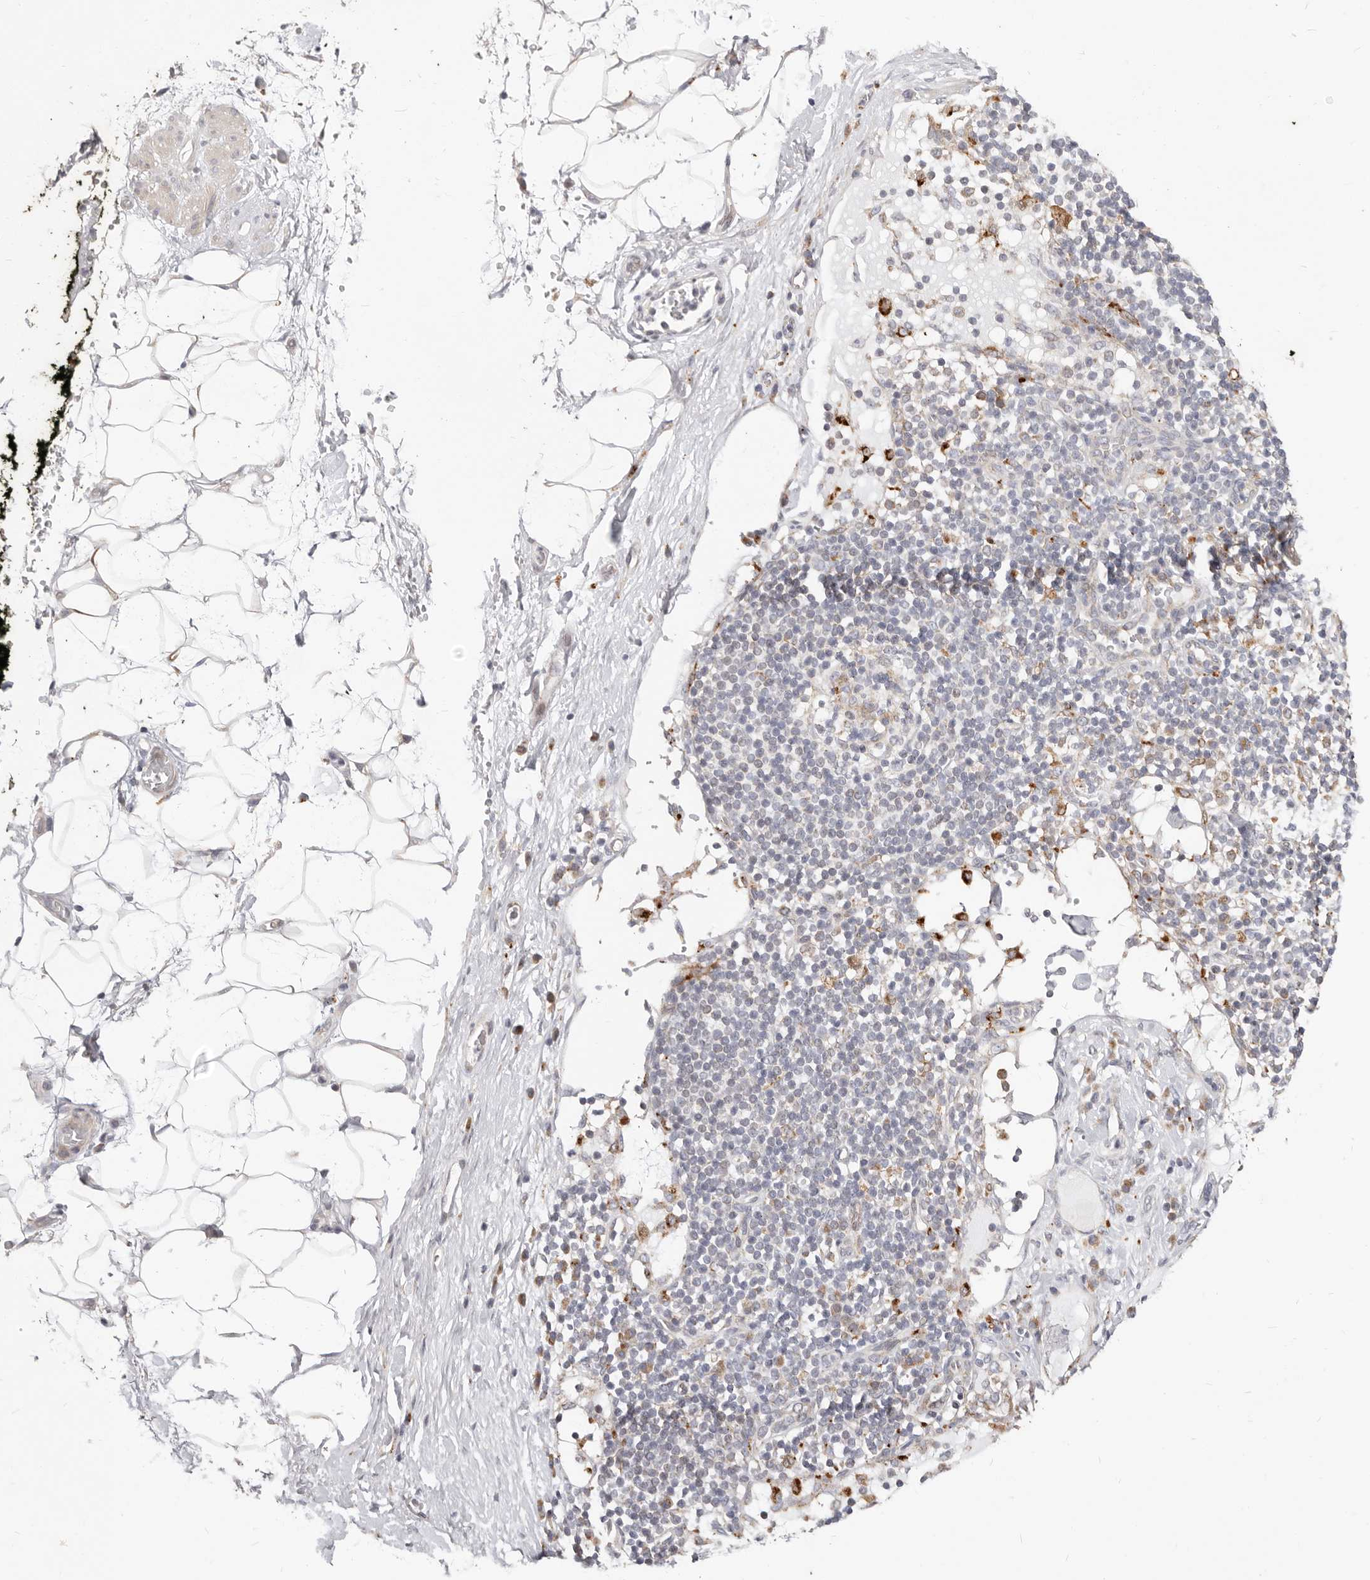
{"staining": {"intensity": "negative", "quantity": "none", "location": "none"}, "tissue": "adipose tissue", "cell_type": "Adipocytes", "image_type": "normal", "snomed": [{"axis": "morphology", "description": "Normal tissue, NOS"}, {"axis": "morphology", "description": "Adenocarcinoma, NOS"}, {"axis": "topography", "description": "Pancreas"}, {"axis": "topography", "description": "Peripheral nerve tissue"}], "caption": "A histopathology image of adipose tissue stained for a protein displays no brown staining in adipocytes. (DAB (3,3'-diaminobenzidine) IHC, high magnification).", "gene": "TOR3A", "patient": {"sex": "male", "age": 59}}